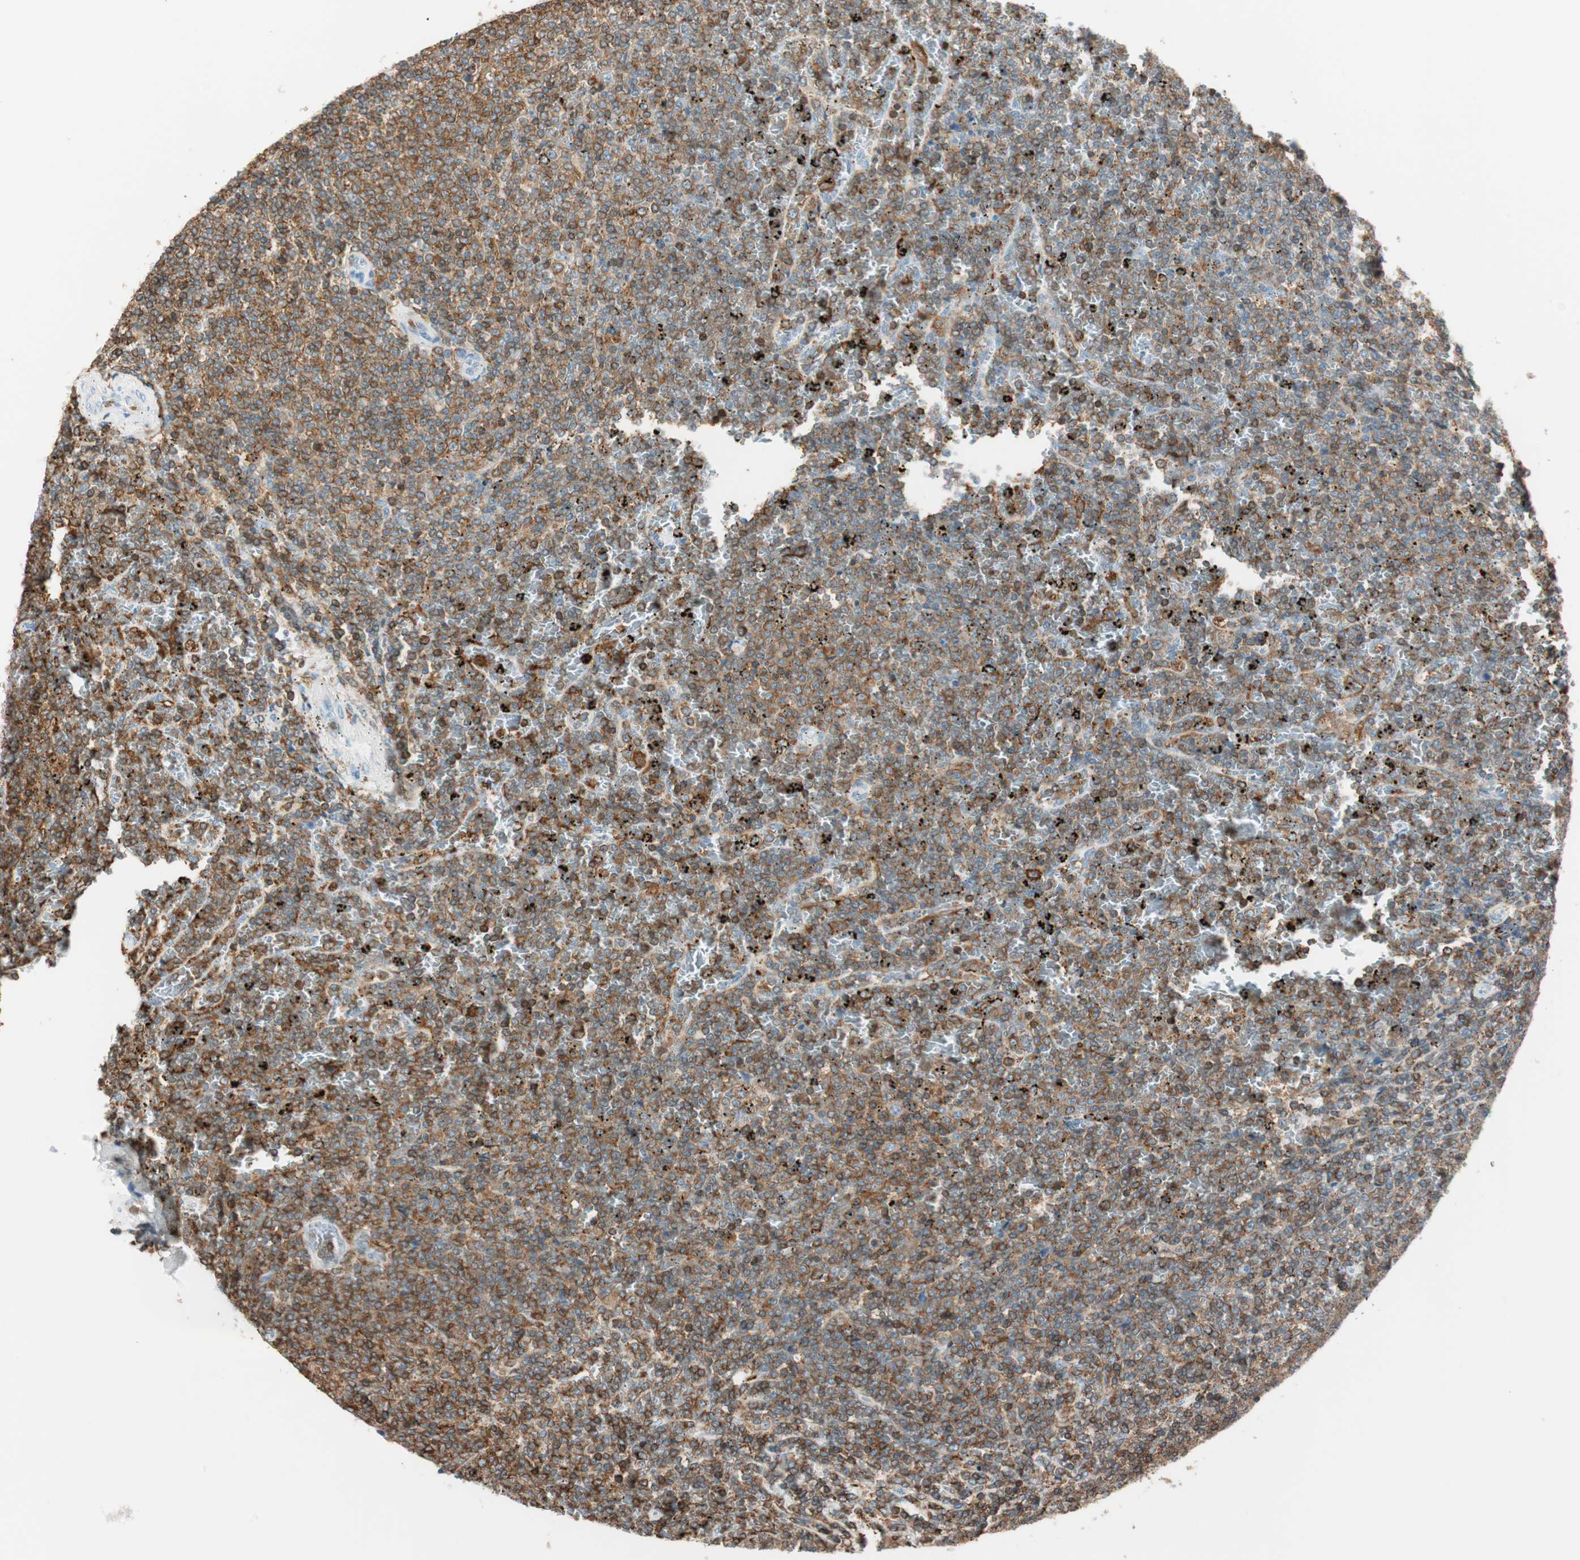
{"staining": {"intensity": "strong", "quantity": ">75%", "location": "cytoplasmic/membranous"}, "tissue": "lymphoma", "cell_type": "Tumor cells", "image_type": "cancer", "snomed": [{"axis": "morphology", "description": "Malignant lymphoma, non-Hodgkin's type, Low grade"}, {"axis": "topography", "description": "Spleen"}], "caption": "The immunohistochemical stain labels strong cytoplasmic/membranous staining in tumor cells of malignant lymphoma, non-Hodgkin's type (low-grade) tissue.", "gene": "HPGD", "patient": {"sex": "female", "age": 77}}